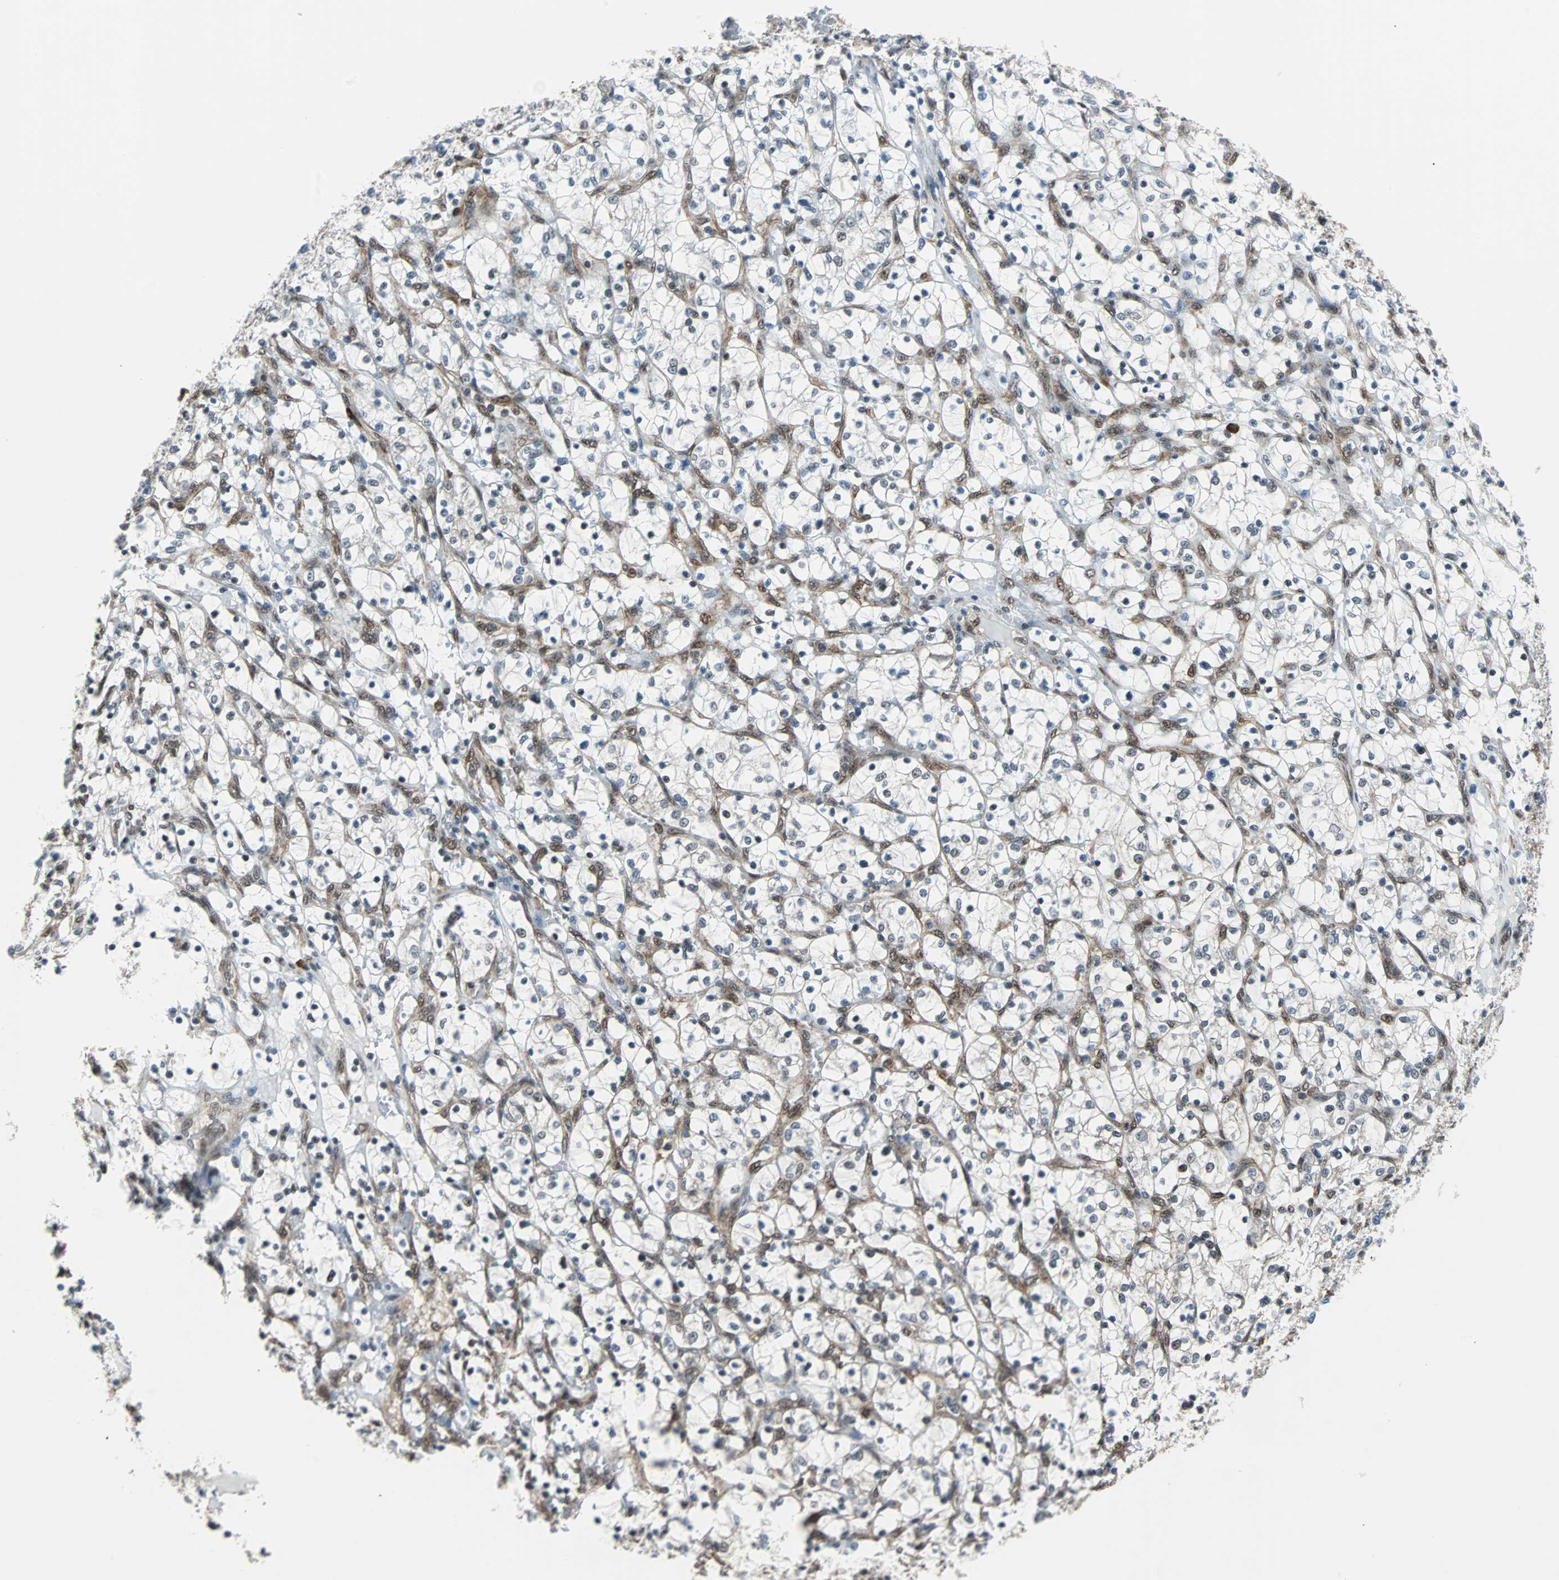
{"staining": {"intensity": "negative", "quantity": "none", "location": "none"}, "tissue": "renal cancer", "cell_type": "Tumor cells", "image_type": "cancer", "snomed": [{"axis": "morphology", "description": "Adenocarcinoma, NOS"}, {"axis": "topography", "description": "Kidney"}], "caption": "Tumor cells are negative for protein expression in human adenocarcinoma (renal).", "gene": "VCP", "patient": {"sex": "female", "age": 69}}